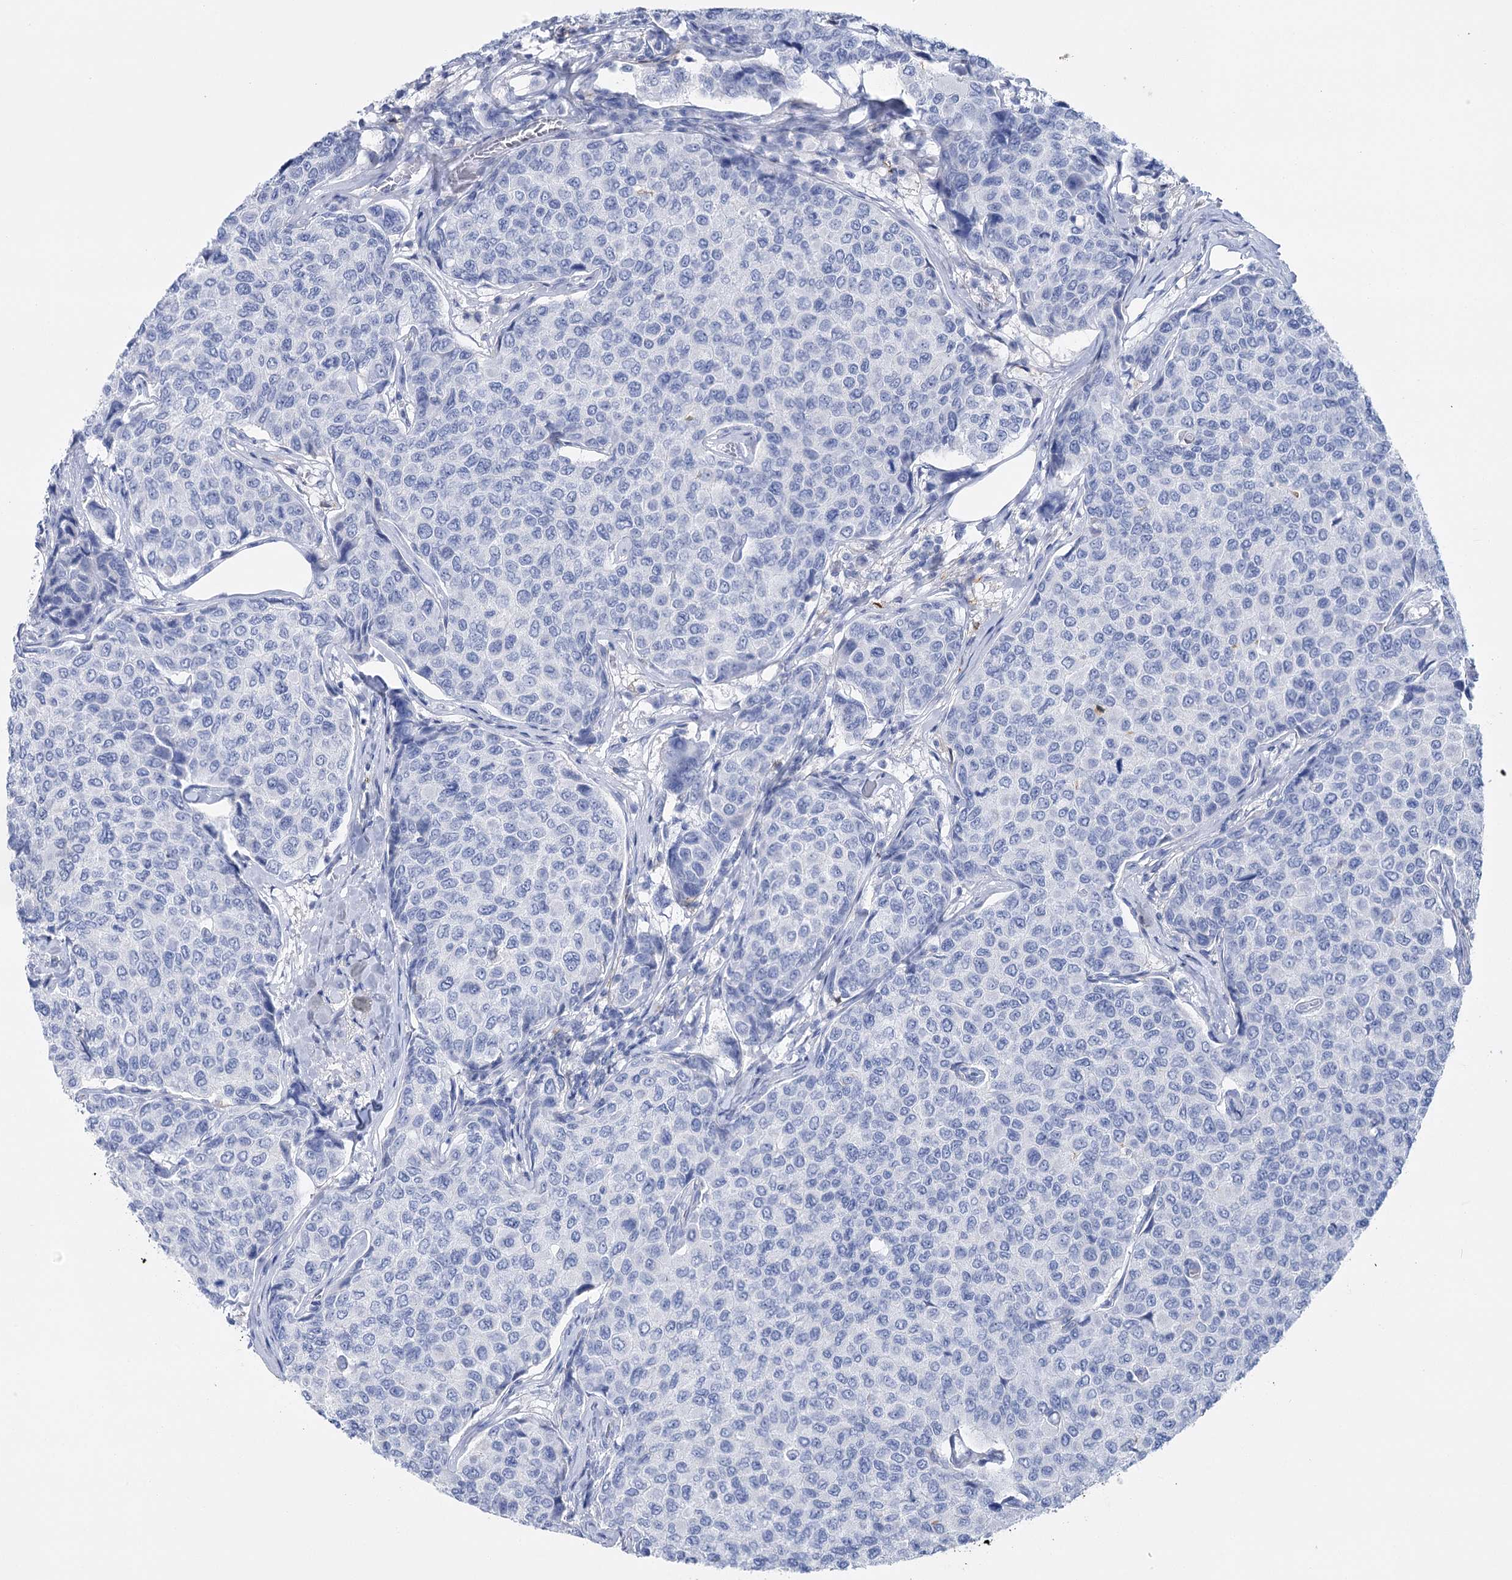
{"staining": {"intensity": "negative", "quantity": "none", "location": "none"}, "tissue": "breast cancer", "cell_type": "Tumor cells", "image_type": "cancer", "snomed": [{"axis": "morphology", "description": "Duct carcinoma"}, {"axis": "topography", "description": "Breast"}], "caption": "The immunohistochemistry micrograph has no significant expression in tumor cells of infiltrating ductal carcinoma (breast) tissue.", "gene": "PCDHA1", "patient": {"sex": "female", "age": 55}}